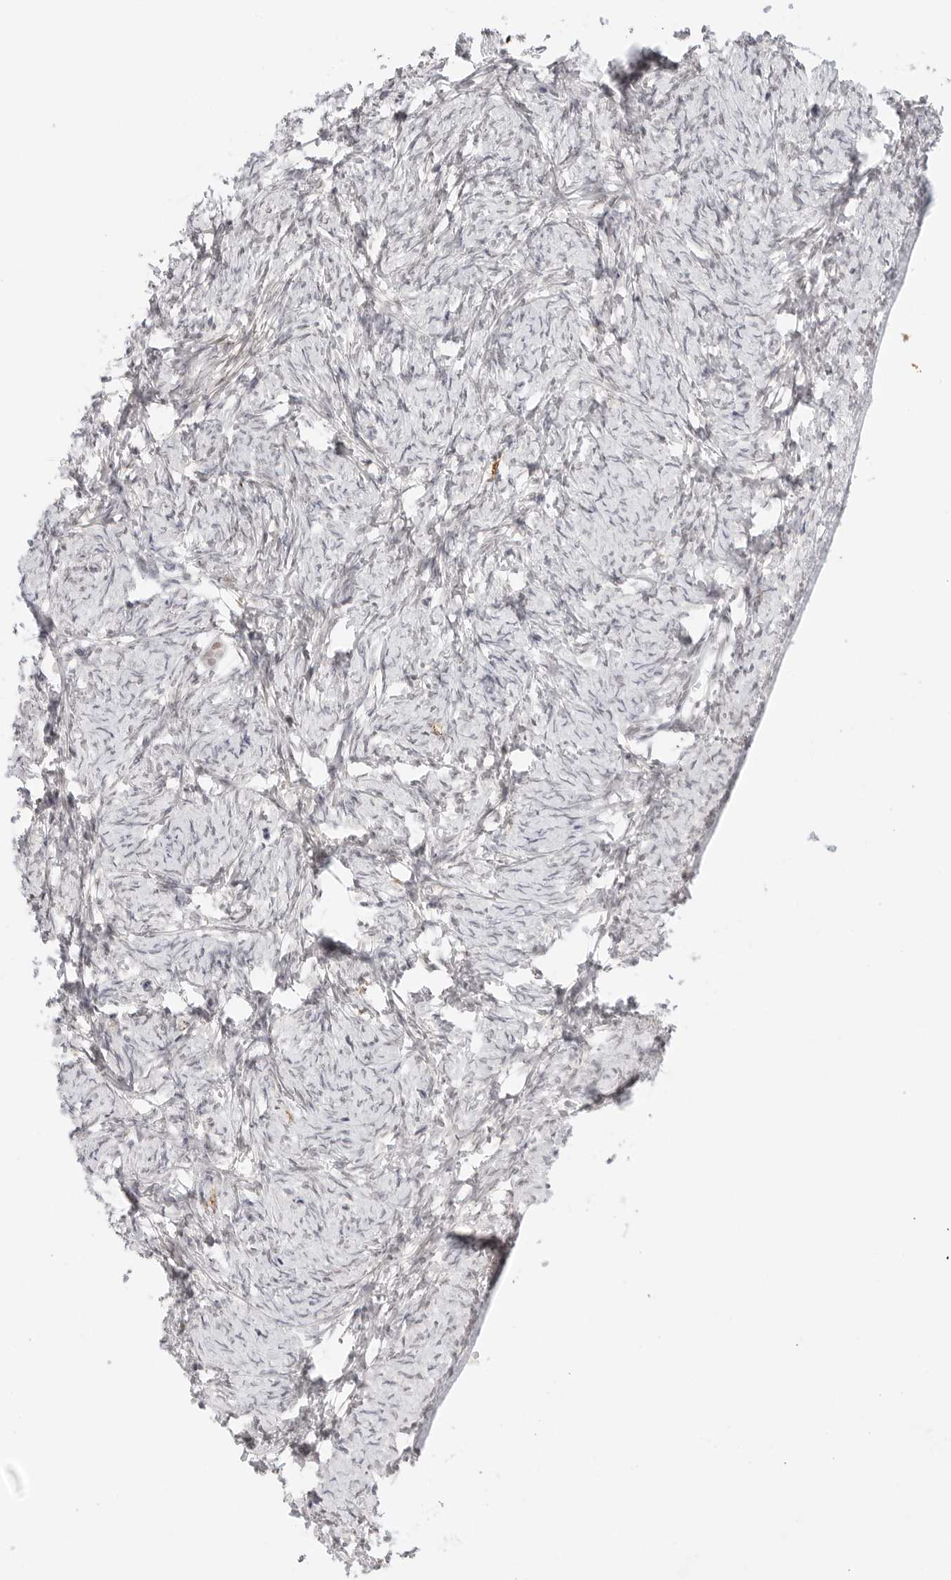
{"staining": {"intensity": "negative", "quantity": "none", "location": "none"}, "tissue": "ovary", "cell_type": "Ovarian stroma cells", "image_type": "normal", "snomed": [{"axis": "morphology", "description": "Normal tissue, NOS"}, {"axis": "topography", "description": "Ovary"}], "caption": "Ovarian stroma cells are negative for protein expression in unremarkable human ovary. The staining was performed using DAB to visualize the protein expression in brown, while the nuclei were stained in blue with hematoxylin (Magnification: 20x).", "gene": "HIPK3", "patient": {"sex": "female", "age": 34}}